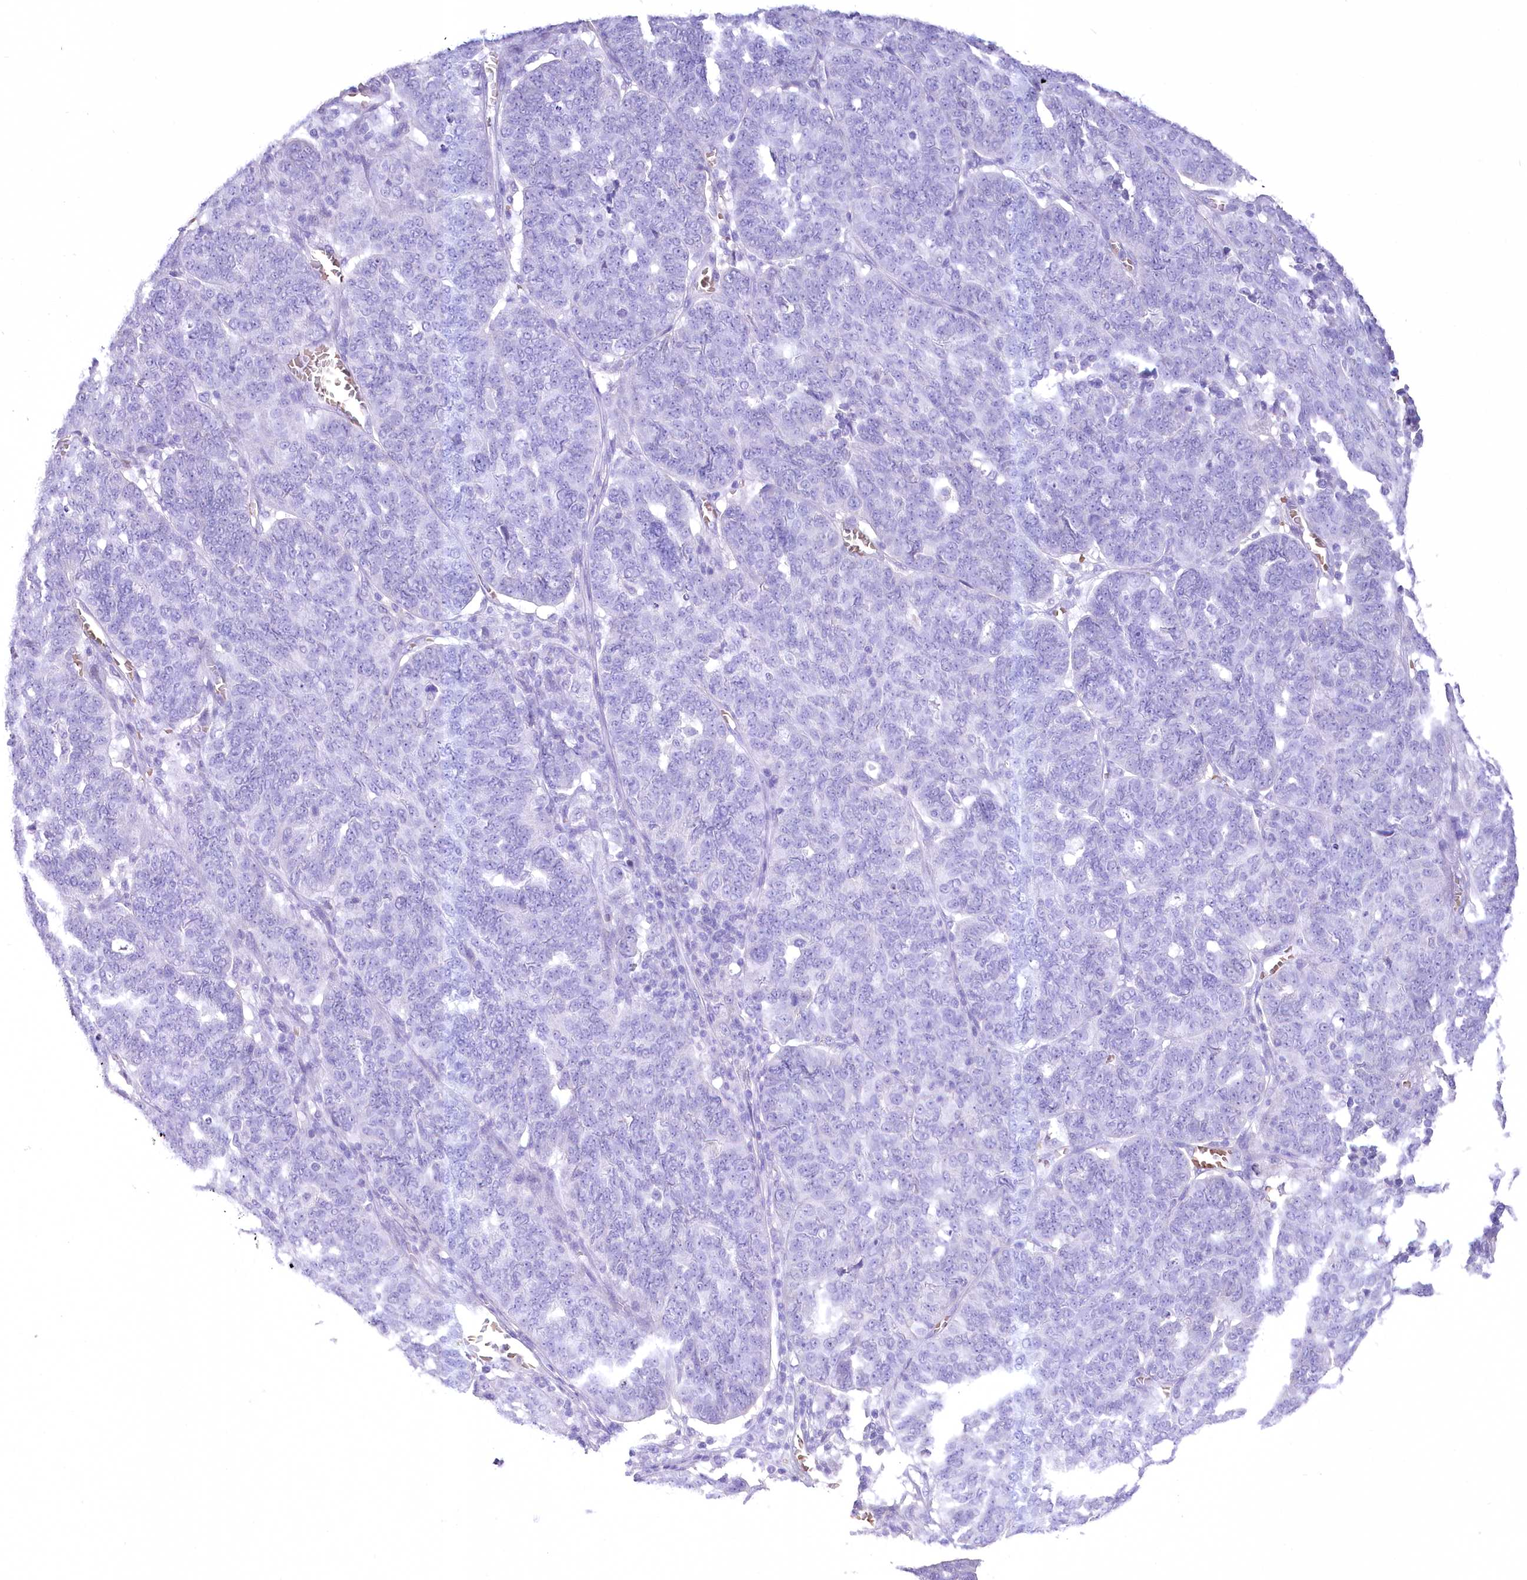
{"staining": {"intensity": "negative", "quantity": "none", "location": "none"}, "tissue": "ovarian cancer", "cell_type": "Tumor cells", "image_type": "cancer", "snomed": [{"axis": "morphology", "description": "Cystadenocarcinoma, serous, NOS"}, {"axis": "topography", "description": "Ovary"}], "caption": "High power microscopy image of an immunohistochemistry histopathology image of serous cystadenocarcinoma (ovarian), revealing no significant staining in tumor cells.", "gene": "PRSS53", "patient": {"sex": "female", "age": 59}}